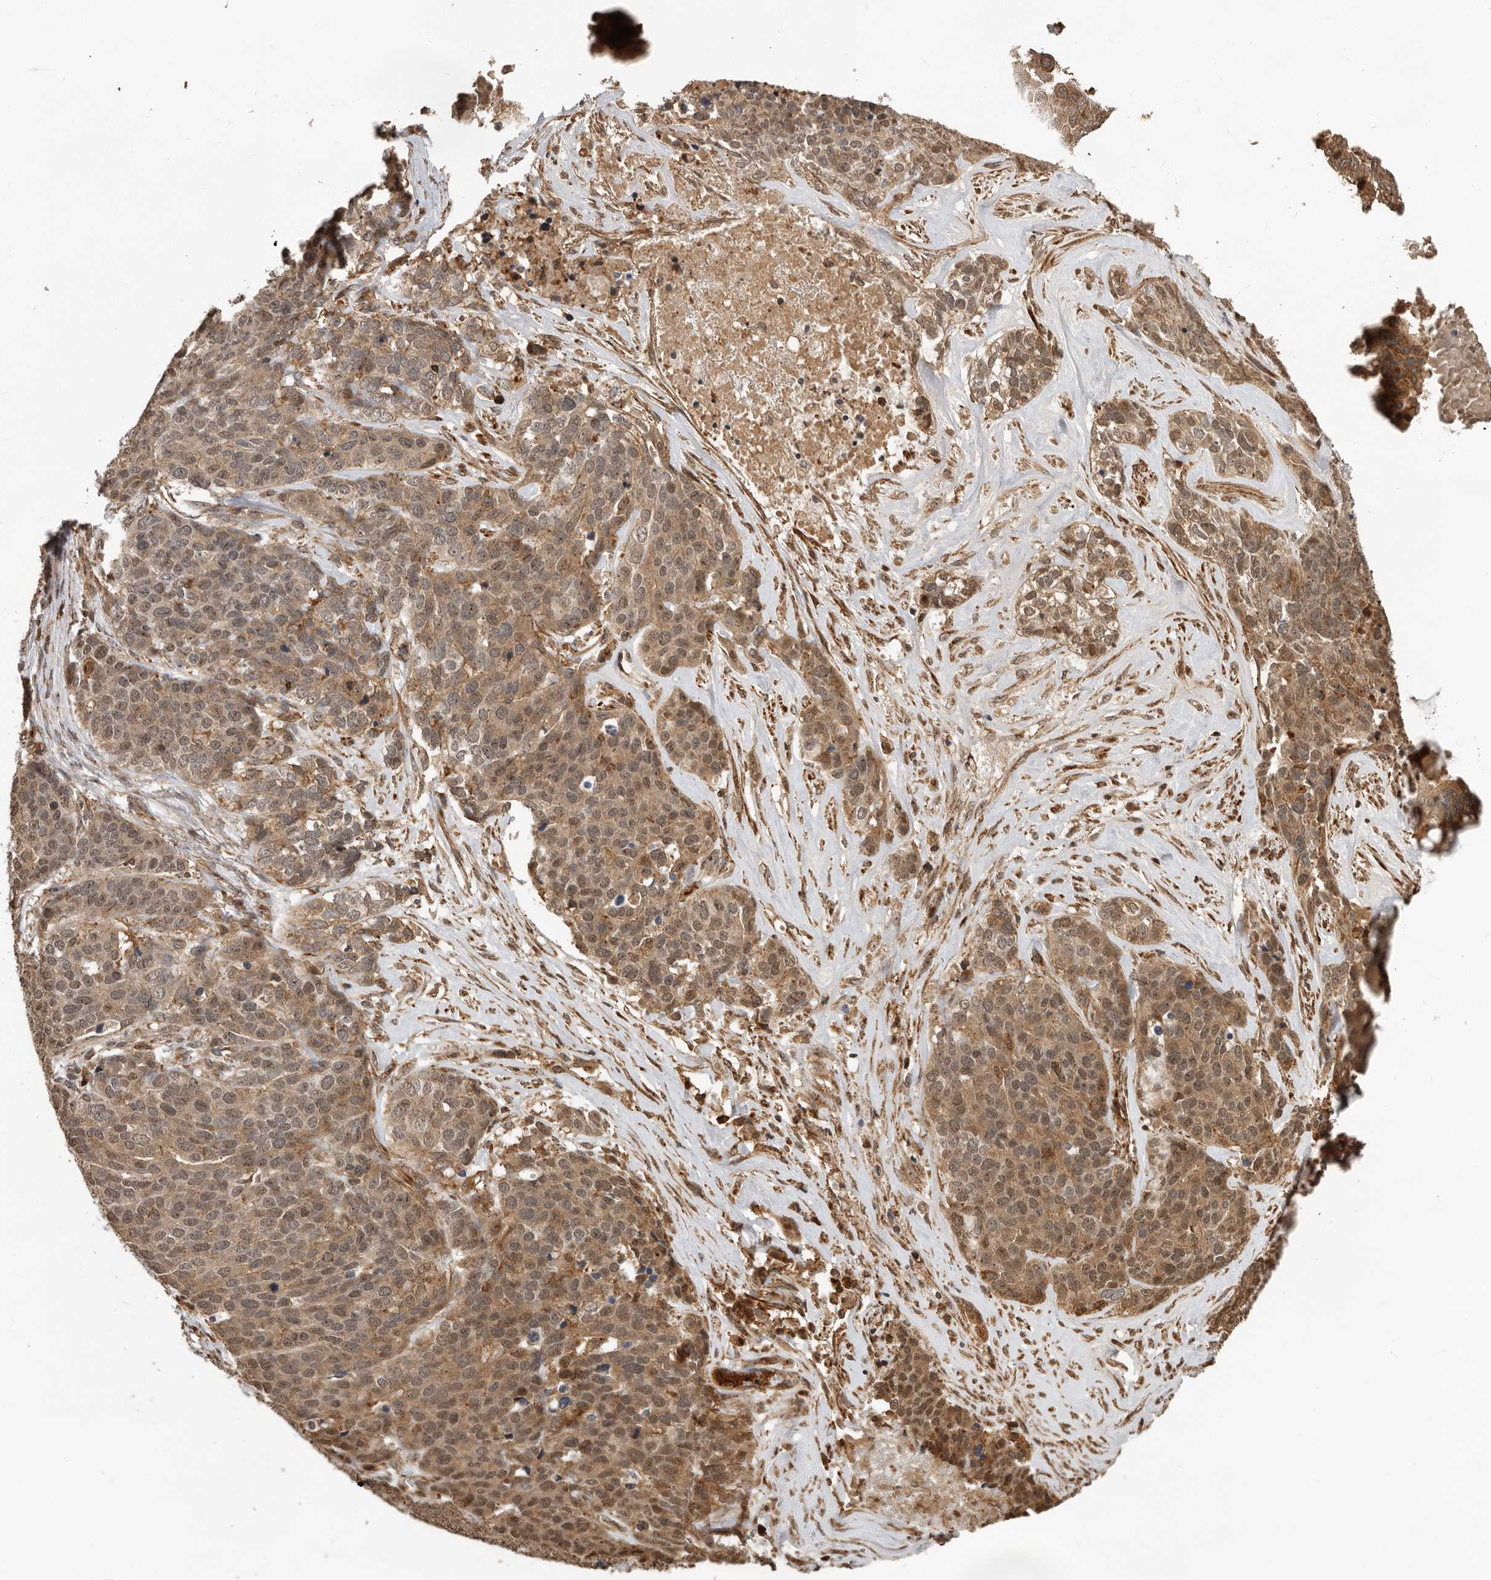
{"staining": {"intensity": "moderate", "quantity": ">75%", "location": "cytoplasmic/membranous"}, "tissue": "ovarian cancer", "cell_type": "Tumor cells", "image_type": "cancer", "snomed": [{"axis": "morphology", "description": "Cystadenocarcinoma, serous, NOS"}, {"axis": "topography", "description": "Ovary"}], "caption": "Ovarian cancer was stained to show a protein in brown. There is medium levels of moderate cytoplasmic/membranous staining in approximately >75% of tumor cells. Nuclei are stained in blue.", "gene": "RNF157", "patient": {"sex": "female", "age": 44}}